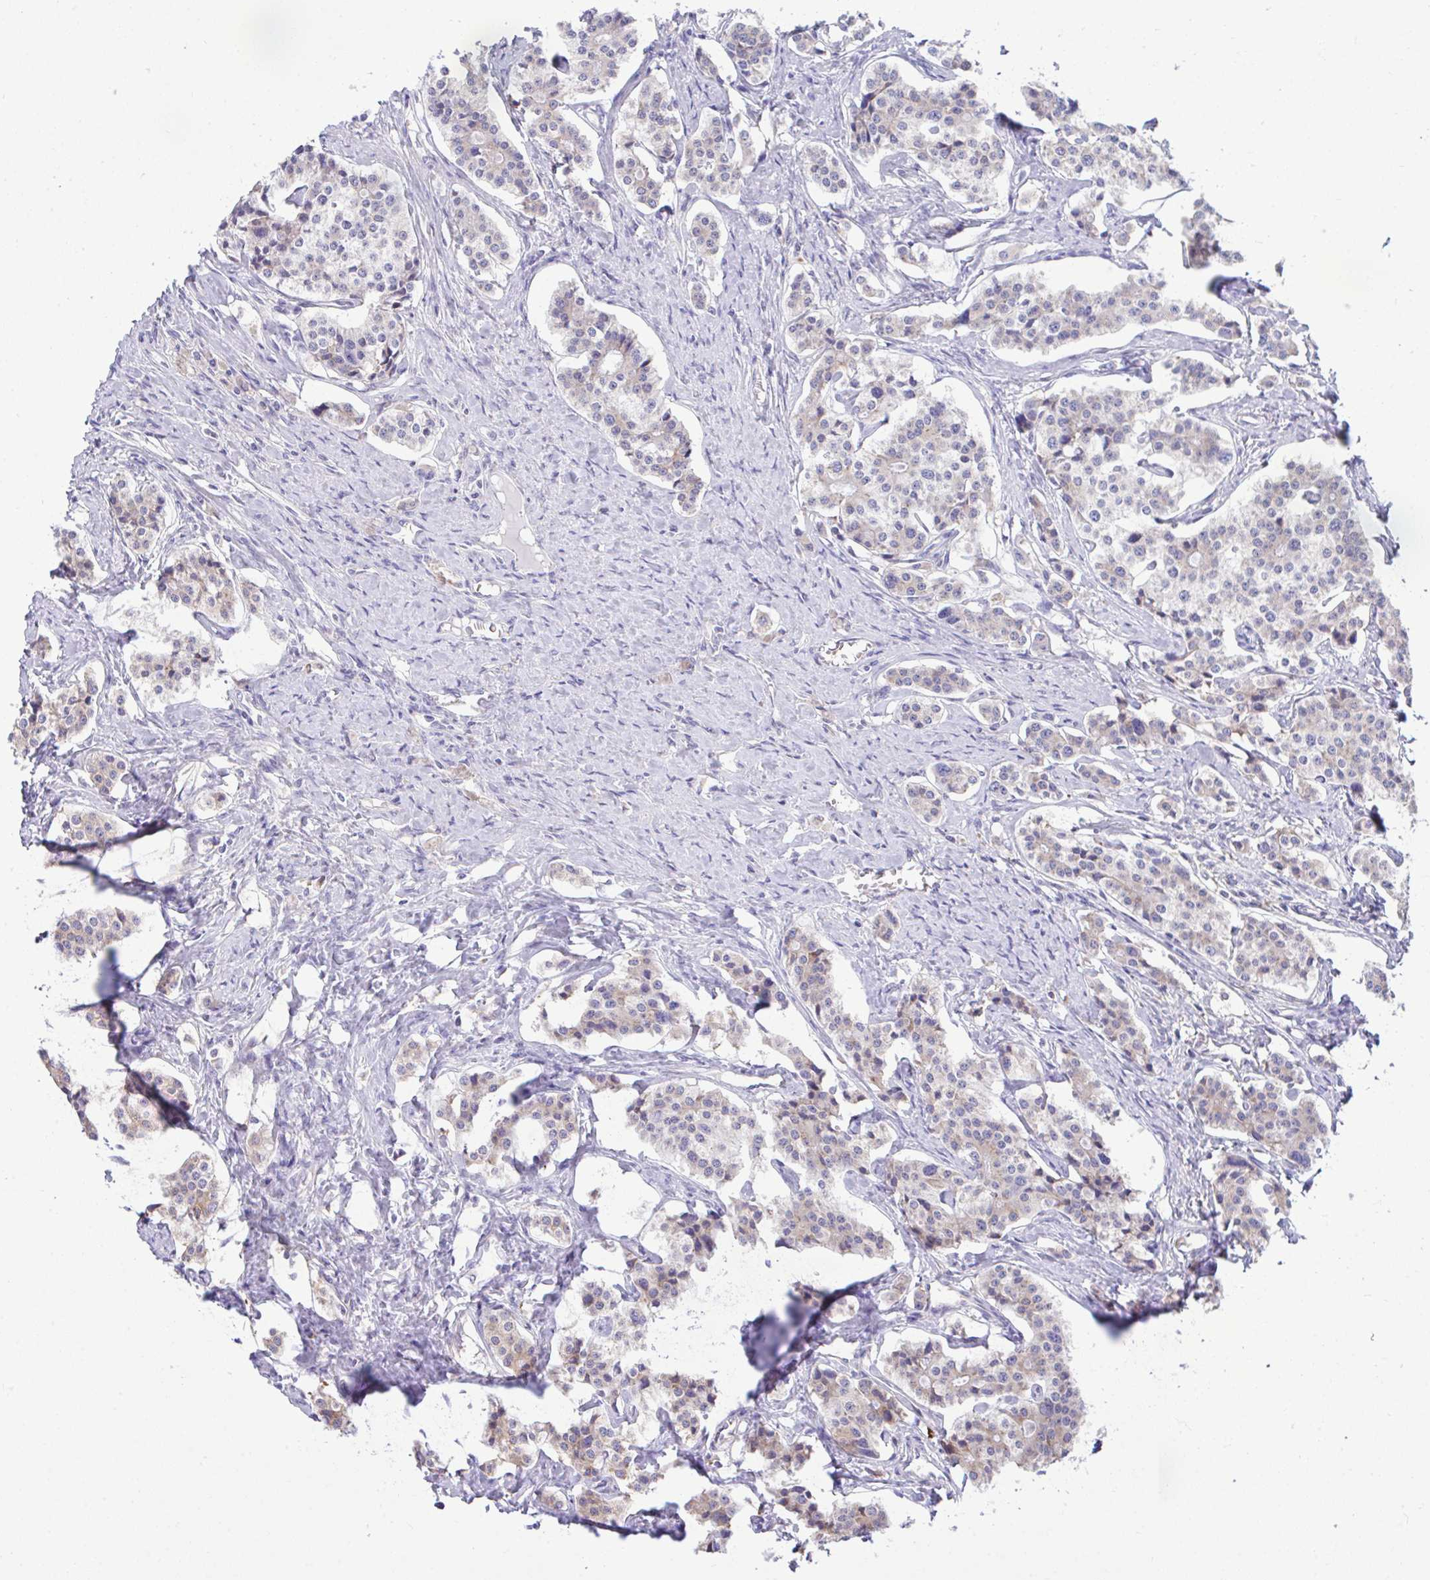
{"staining": {"intensity": "negative", "quantity": "none", "location": "none"}, "tissue": "carcinoid", "cell_type": "Tumor cells", "image_type": "cancer", "snomed": [{"axis": "morphology", "description": "Carcinoid, malignant, NOS"}, {"axis": "topography", "description": "Small intestine"}], "caption": "There is no significant expression in tumor cells of carcinoid (malignant). (Stains: DAB immunohistochemistry with hematoxylin counter stain, Microscopy: brightfield microscopy at high magnification).", "gene": "PIGK", "patient": {"sex": "male", "age": 63}}